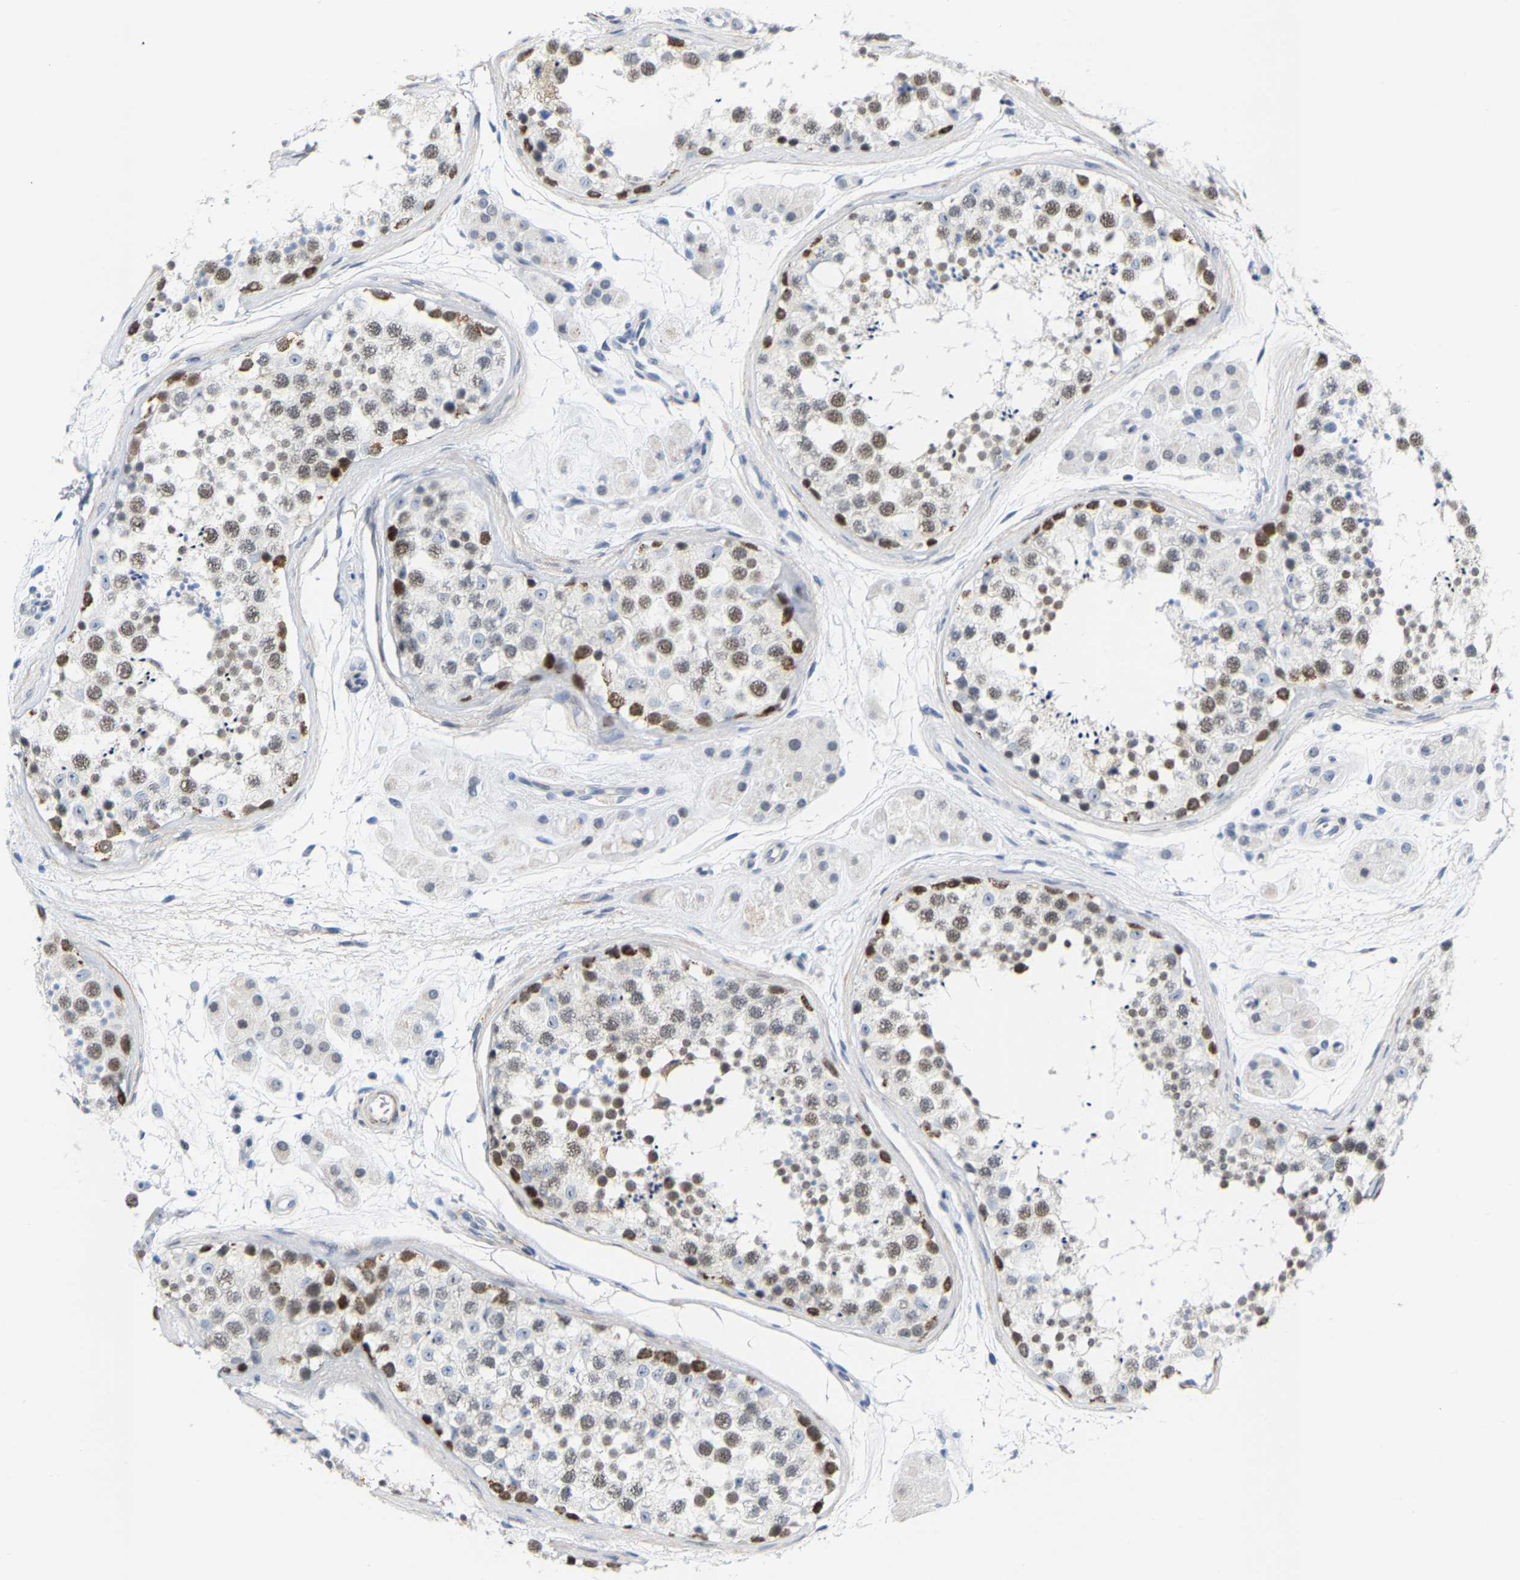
{"staining": {"intensity": "moderate", "quantity": "25%-75%", "location": "nuclear"}, "tissue": "testis", "cell_type": "Cells in seminiferous ducts", "image_type": "normal", "snomed": [{"axis": "morphology", "description": "Normal tissue, NOS"}, {"axis": "topography", "description": "Testis"}], "caption": "Protein staining by immunohistochemistry (IHC) reveals moderate nuclear staining in about 25%-75% of cells in seminiferous ducts in benign testis.", "gene": "FAM180A", "patient": {"sex": "male", "age": 56}}